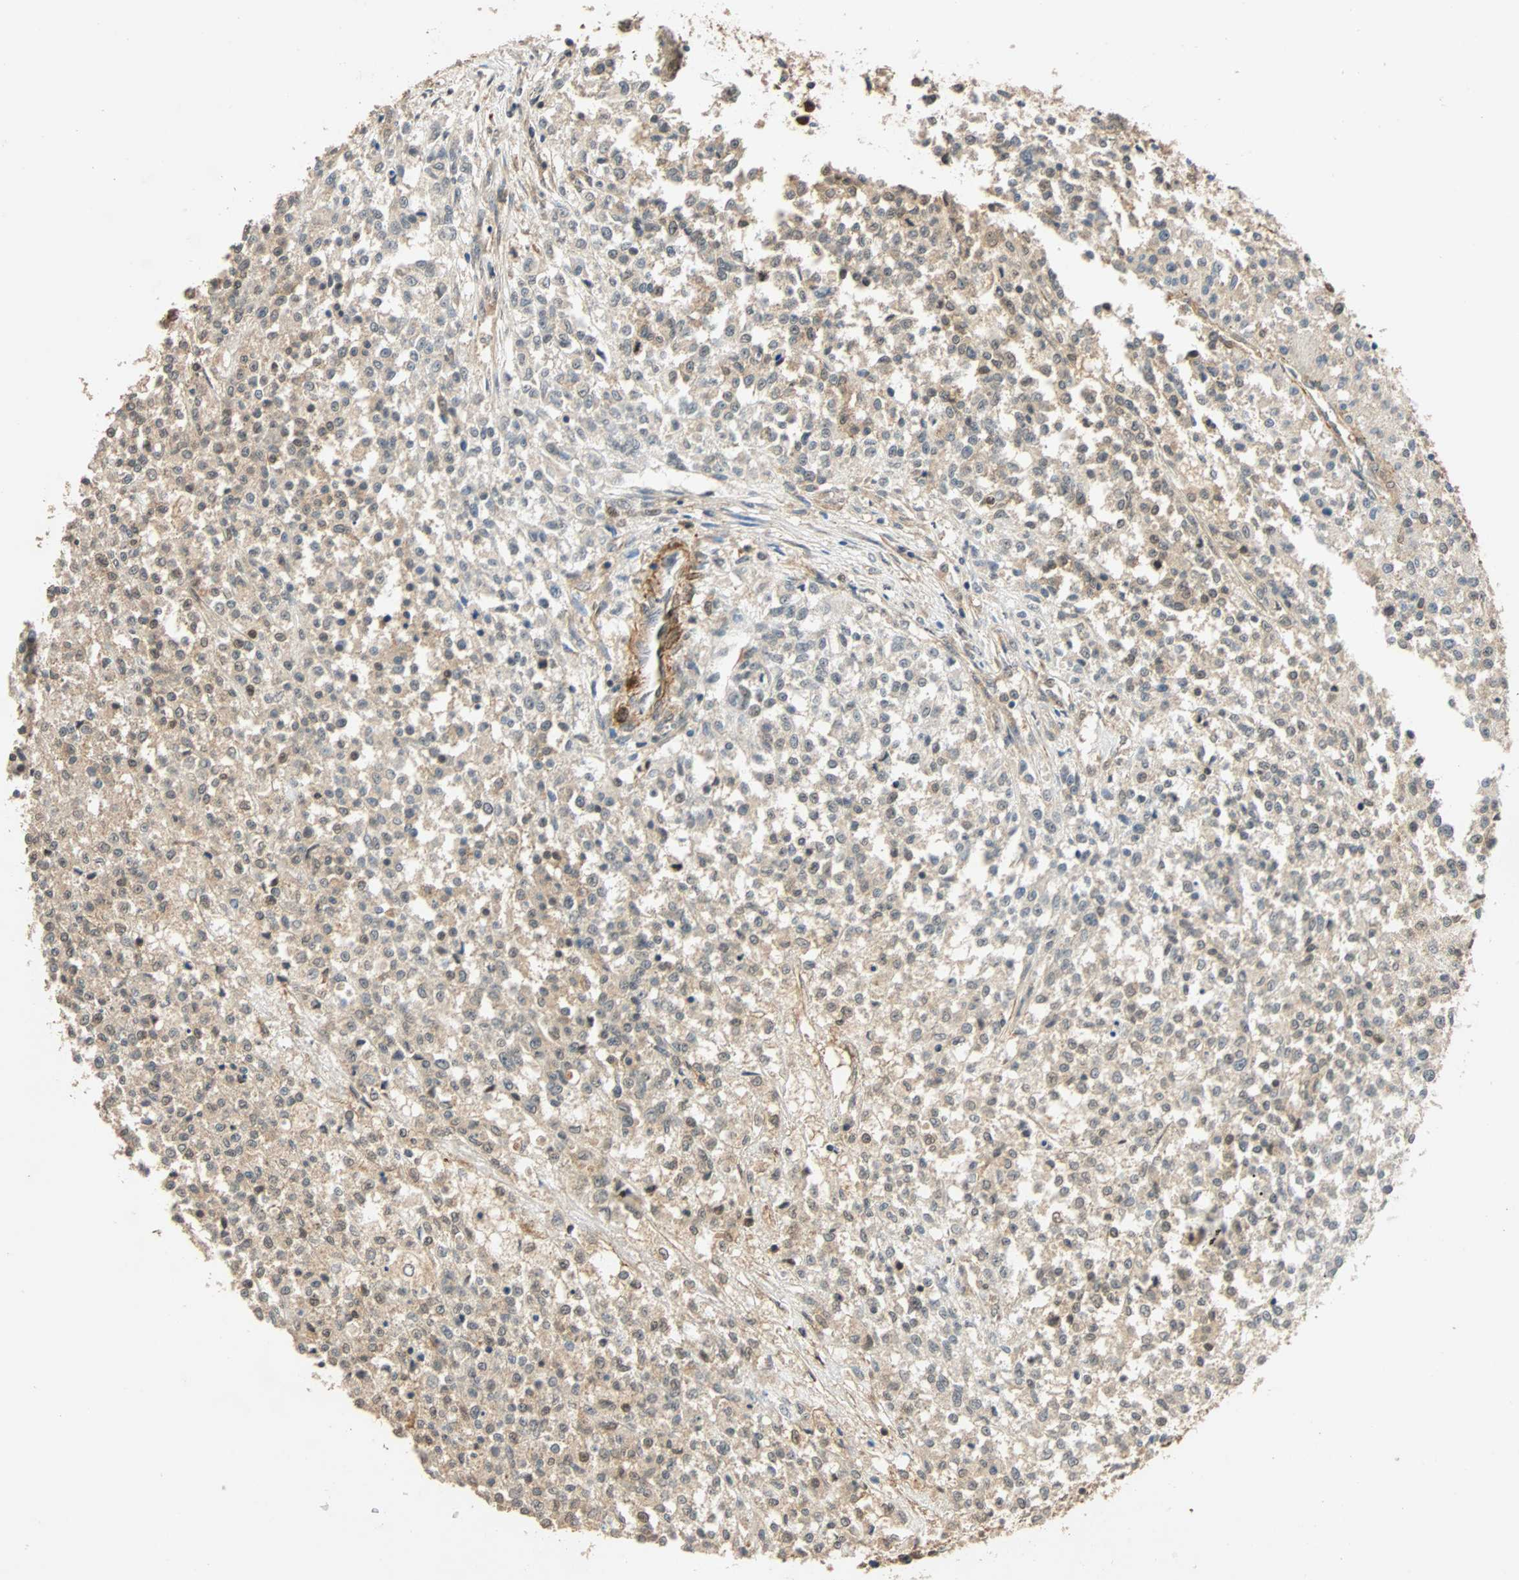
{"staining": {"intensity": "negative", "quantity": "none", "location": "none"}, "tissue": "testis cancer", "cell_type": "Tumor cells", "image_type": "cancer", "snomed": [{"axis": "morphology", "description": "Seminoma, NOS"}, {"axis": "topography", "description": "Testis"}], "caption": "The immunohistochemistry (IHC) photomicrograph has no significant expression in tumor cells of seminoma (testis) tissue. (Immunohistochemistry (ihc), brightfield microscopy, high magnification).", "gene": "QSER1", "patient": {"sex": "male", "age": 59}}